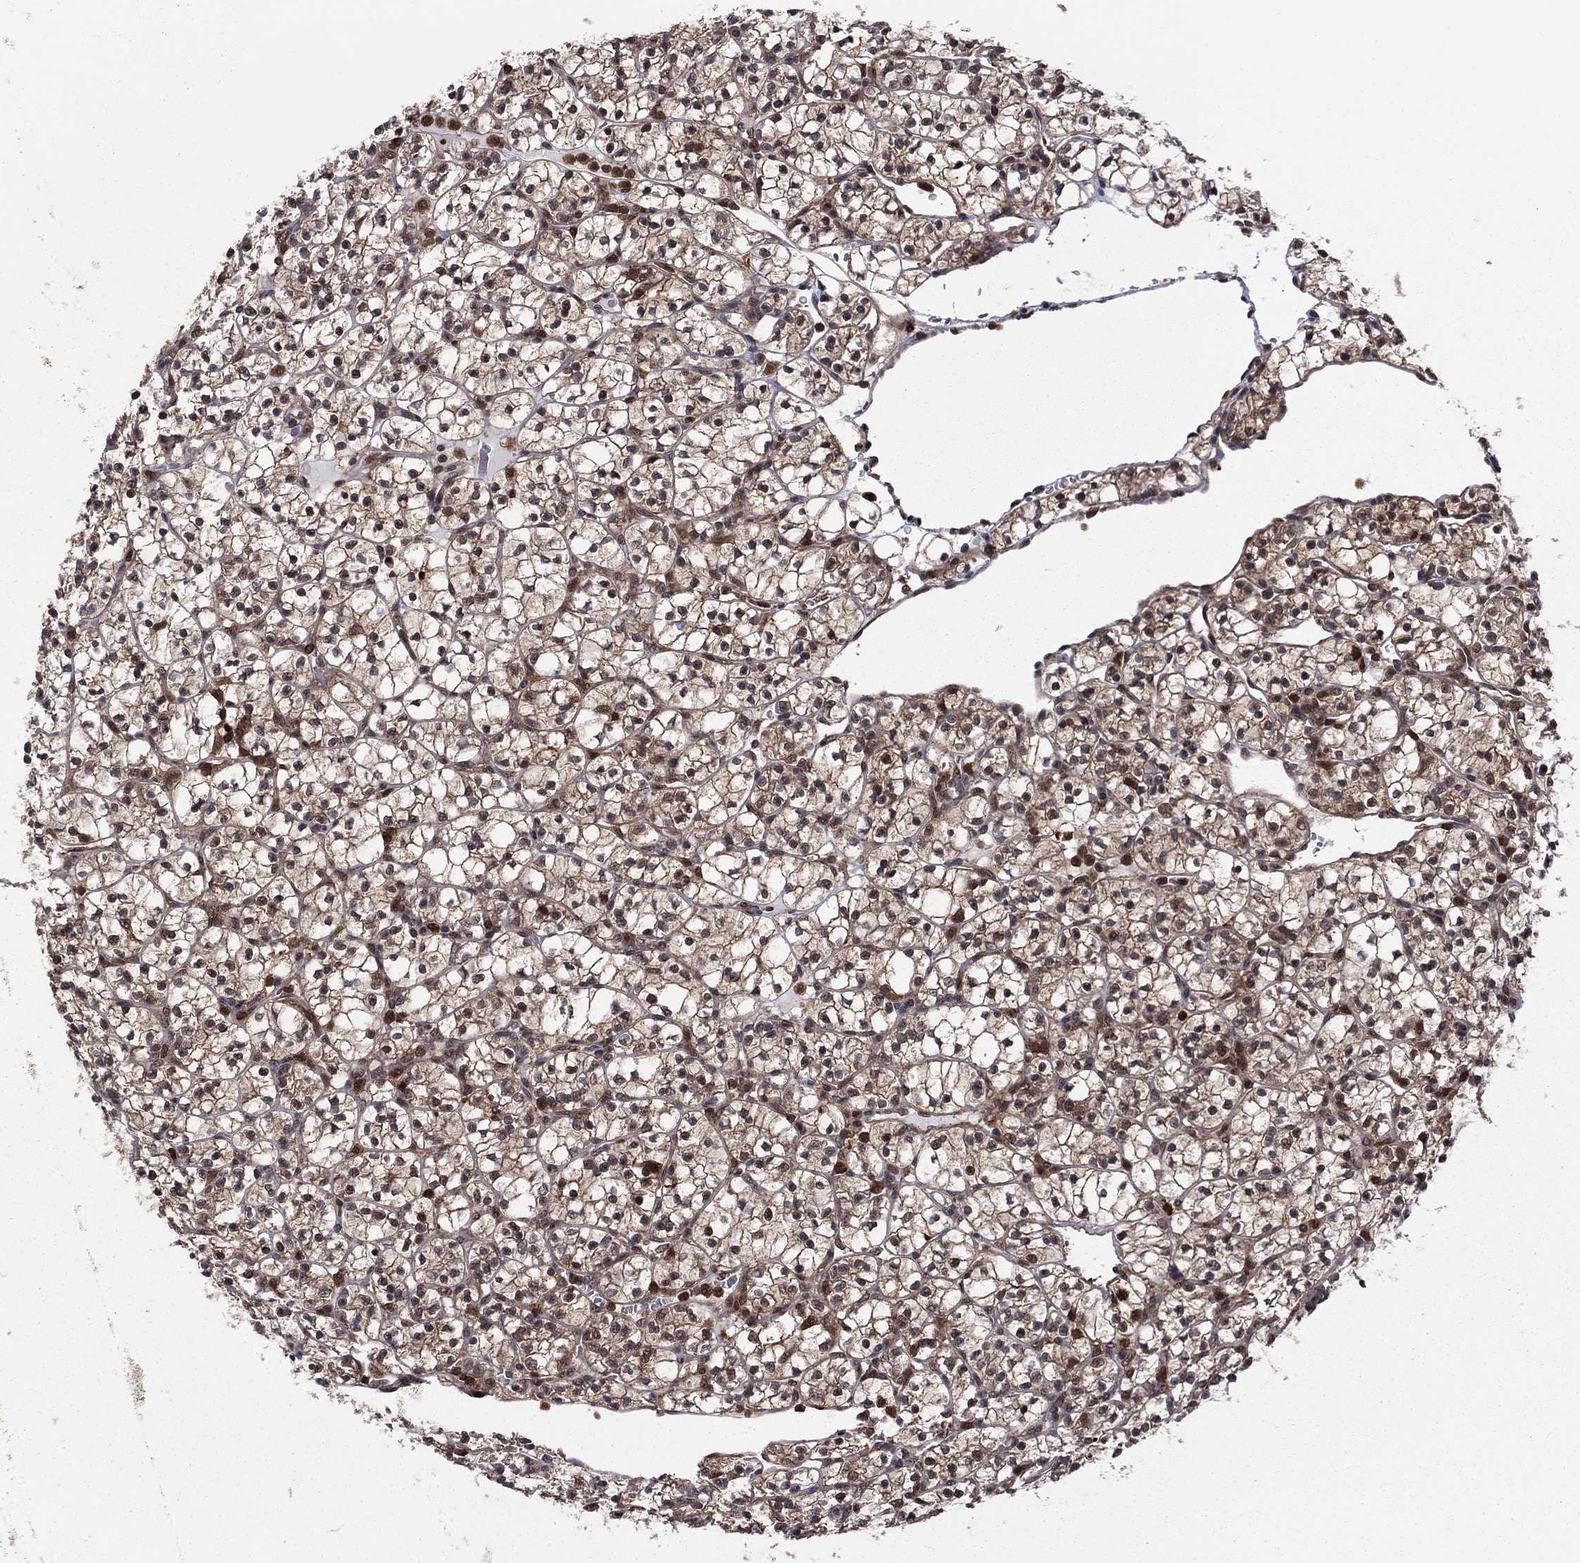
{"staining": {"intensity": "moderate", "quantity": ">75%", "location": "cytoplasmic/membranous,nuclear"}, "tissue": "renal cancer", "cell_type": "Tumor cells", "image_type": "cancer", "snomed": [{"axis": "morphology", "description": "Adenocarcinoma, NOS"}, {"axis": "topography", "description": "Kidney"}], "caption": "Brown immunohistochemical staining in renal cancer (adenocarcinoma) demonstrates moderate cytoplasmic/membranous and nuclear staining in about >75% of tumor cells. The protein is stained brown, and the nuclei are stained in blue (DAB (3,3'-diaminobenzidine) IHC with brightfield microscopy, high magnification).", "gene": "PSMD2", "patient": {"sex": "female", "age": 89}}